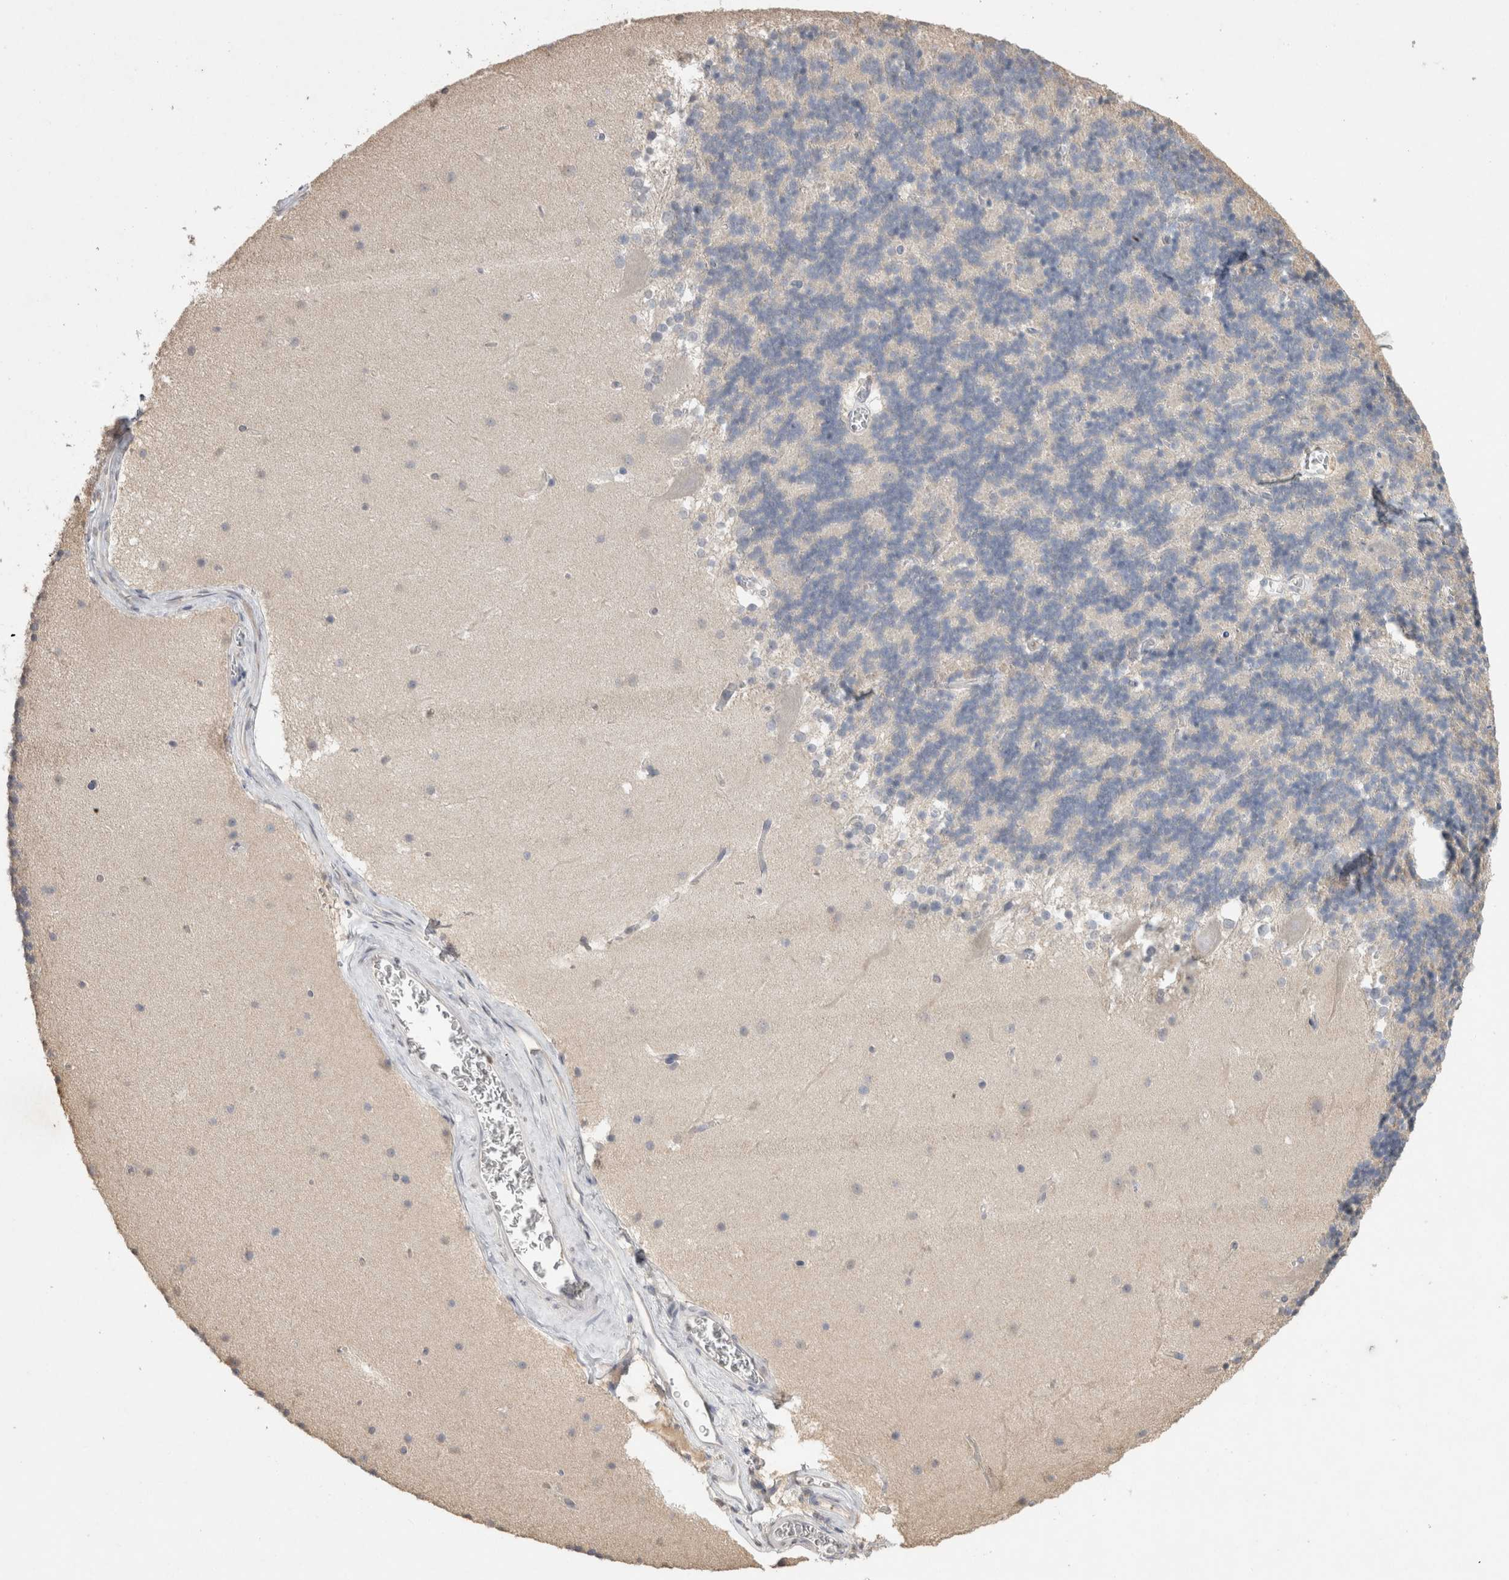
{"staining": {"intensity": "negative", "quantity": "none", "location": "none"}, "tissue": "cerebellum", "cell_type": "Cells in granular layer", "image_type": "normal", "snomed": [{"axis": "morphology", "description": "Normal tissue, NOS"}, {"axis": "topography", "description": "Cerebellum"}], "caption": "Immunohistochemistry (IHC) image of benign cerebellum: human cerebellum stained with DAB (3,3'-diaminobenzidine) displays no significant protein positivity in cells in granular layer. Nuclei are stained in blue.", "gene": "NAALADL2", "patient": {"sex": "female", "age": 19}}